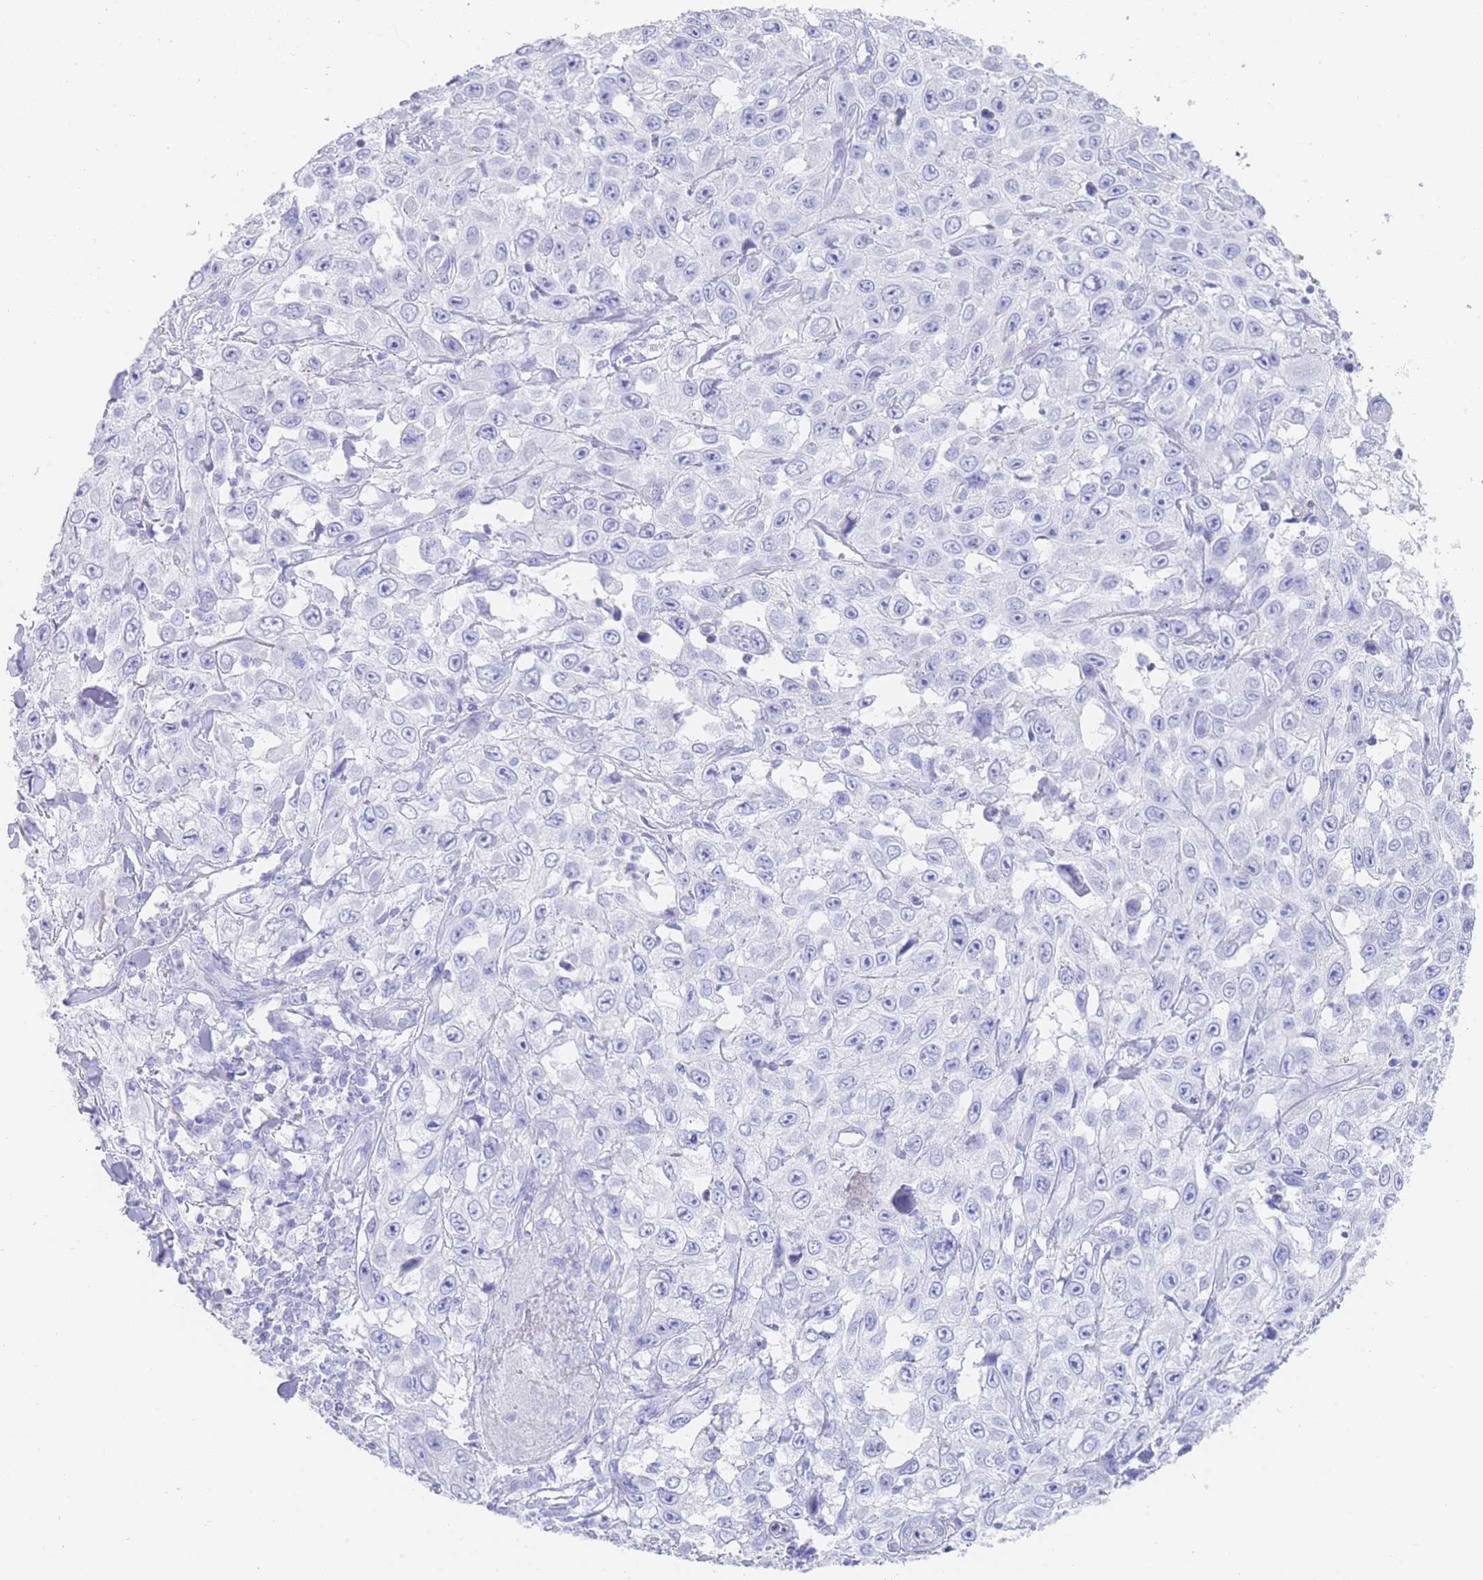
{"staining": {"intensity": "negative", "quantity": "none", "location": "none"}, "tissue": "skin cancer", "cell_type": "Tumor cells", "image_type": "cancer", "snomed": [{"axis": "morphology", "description": "Squamous cell carcinoma, NOS"}, {"axis": "topography", "description": "Skin"}], "caption": "The image exhibits no staining of tumor cells in skin cancer.", "gene": "LRRC37A", "patient": {"sex": "male", "age": 82}}